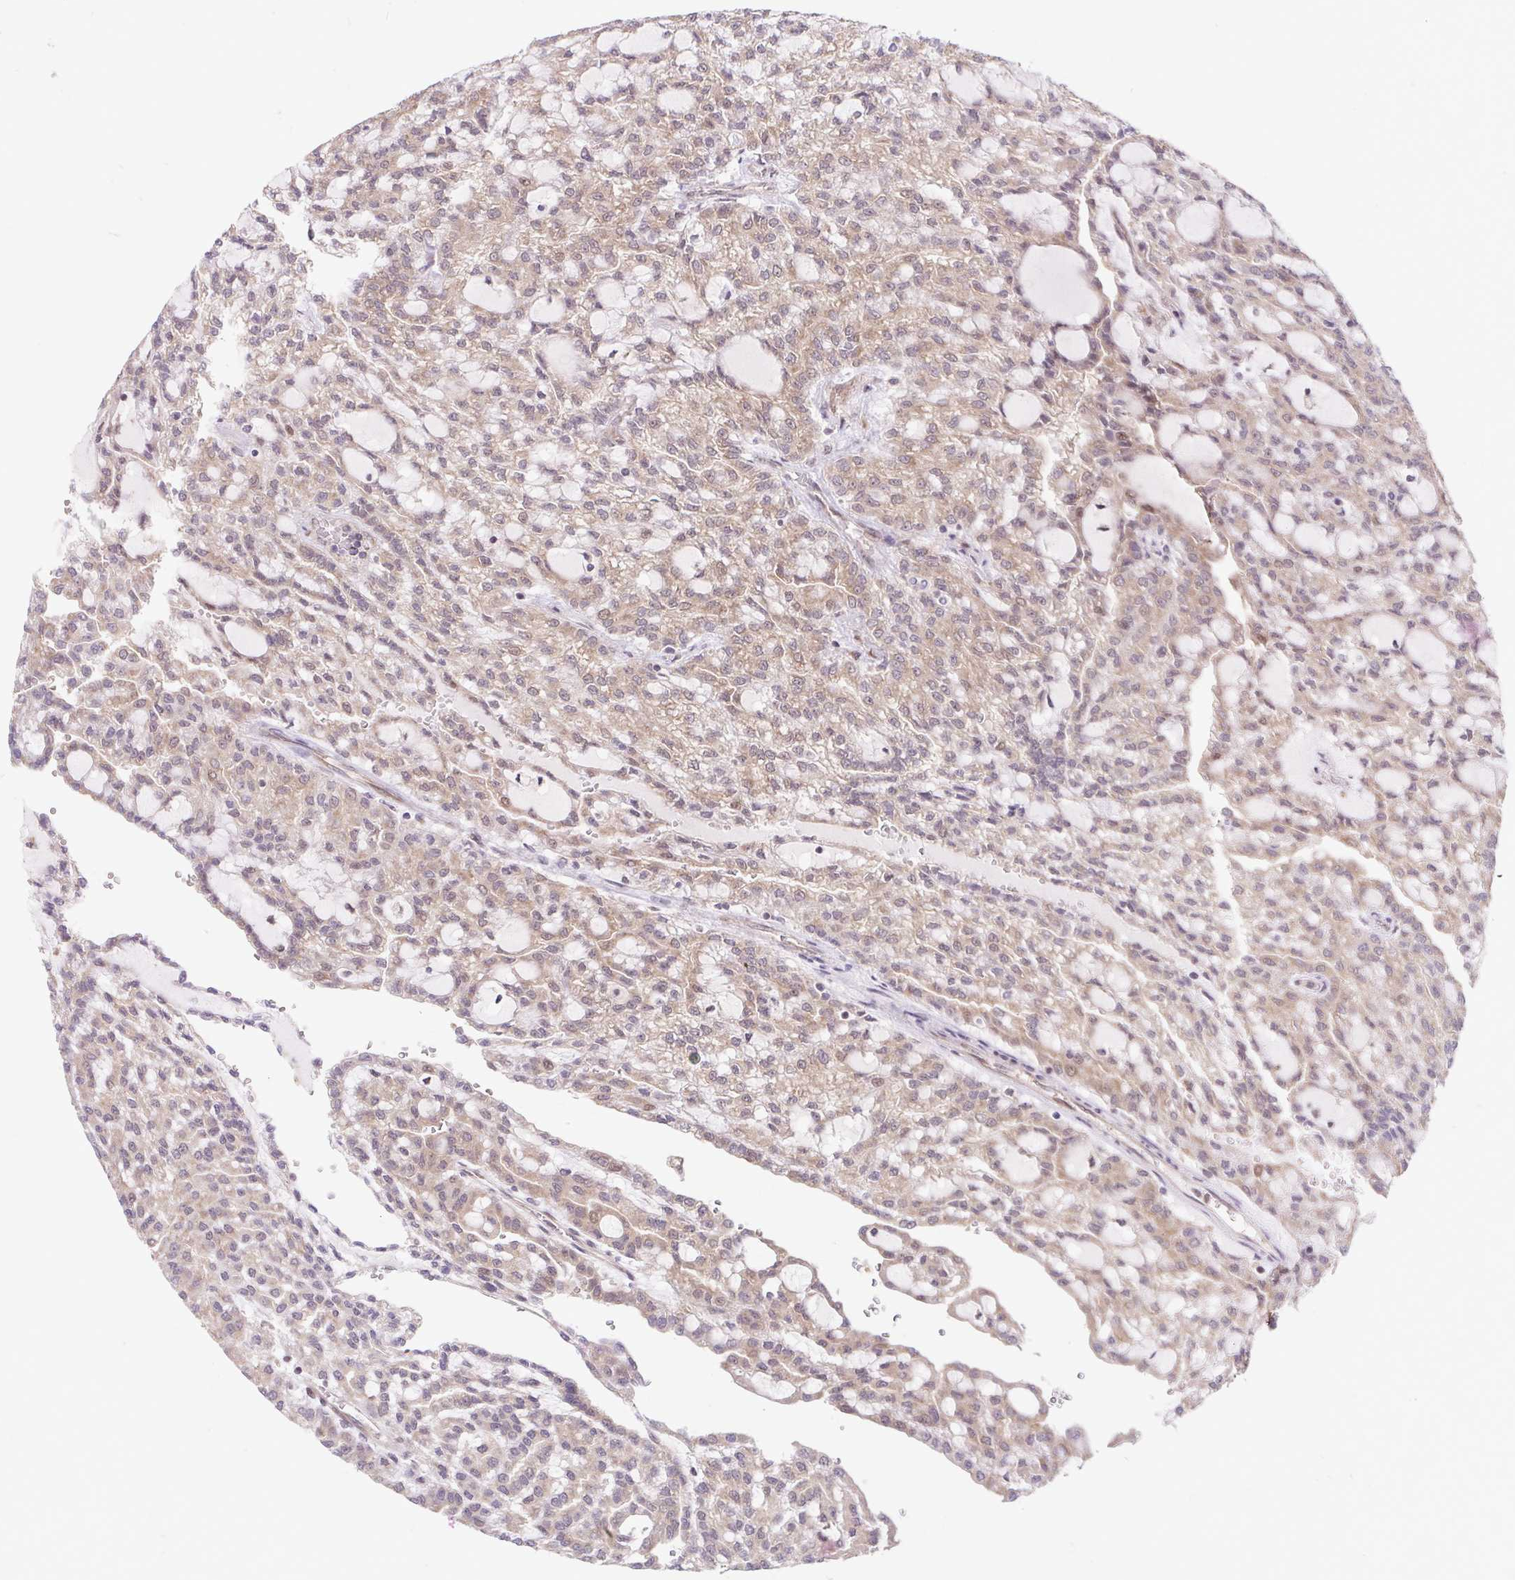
{"staining": {"intensity": "moderate", "quantity": ">75%", "location": "cytoplasmic/membranous,nuclear"}, "tissue": "renal cancer", "cell_type": "Tumor cells", "image_type": "cancer", "snomed": [{"axis": "morphology", "description": "Adenocarcinoma, NOS"}, {"axis": "topography", "description": "Kidney"}], "caption": "Immunohistochemistry (DAB) staining of renal cancer displays moderate cytoplasmic/membranous and nuclear protein expression in approximately >75% of tumor cells. (DAB (3,3'-diaminobenzidine) IHC, brown staining for protein, blue staining for nuclei).", "gene": "HFE", "patient": {"sex": "male", "age": 63}}